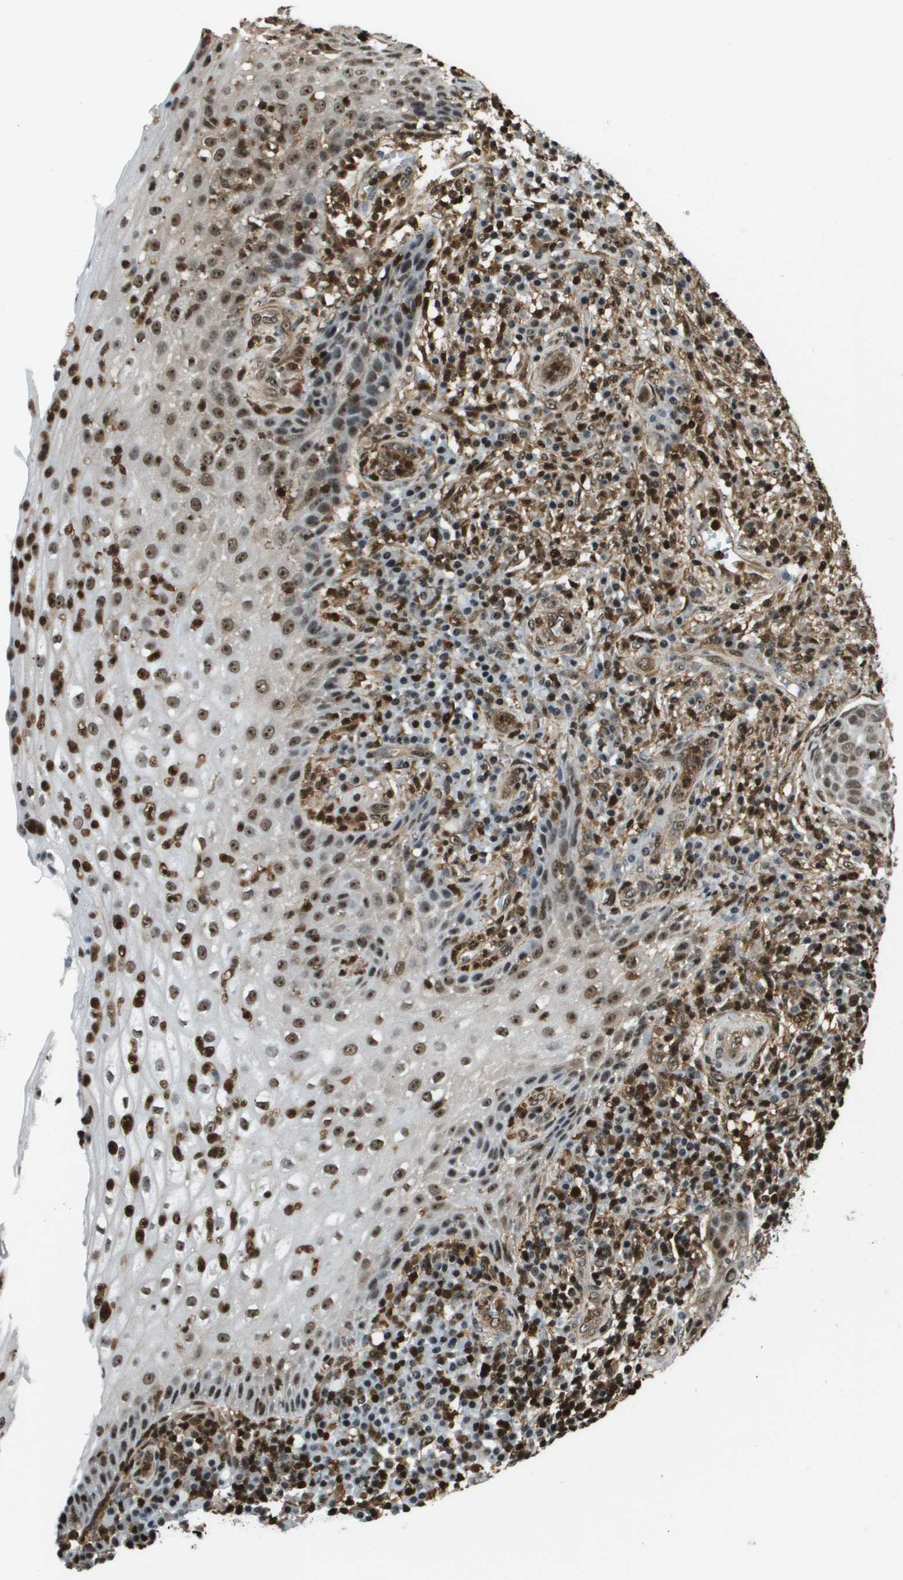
{"staining": {"intensity": "moderate", "quantity": ">75%", "location": "nuclear"}, "tissue": "cervical cancer", "cell_type": "Tumor cells", "image_type": "cancer", "snomed": [{"axis": "morphology", "description": "Squamous cell carcinoma, NOS"}, {"axis": "topography", "description": "Cervix"}], "caption": "Protein expression analysis of human cervical cancer (squamous cell carcinoma) reveals moderate nuclear positivity in about >75% of tumor cells.", "gene": "EP400", "patient": {"sex": "female", "age": 34}}